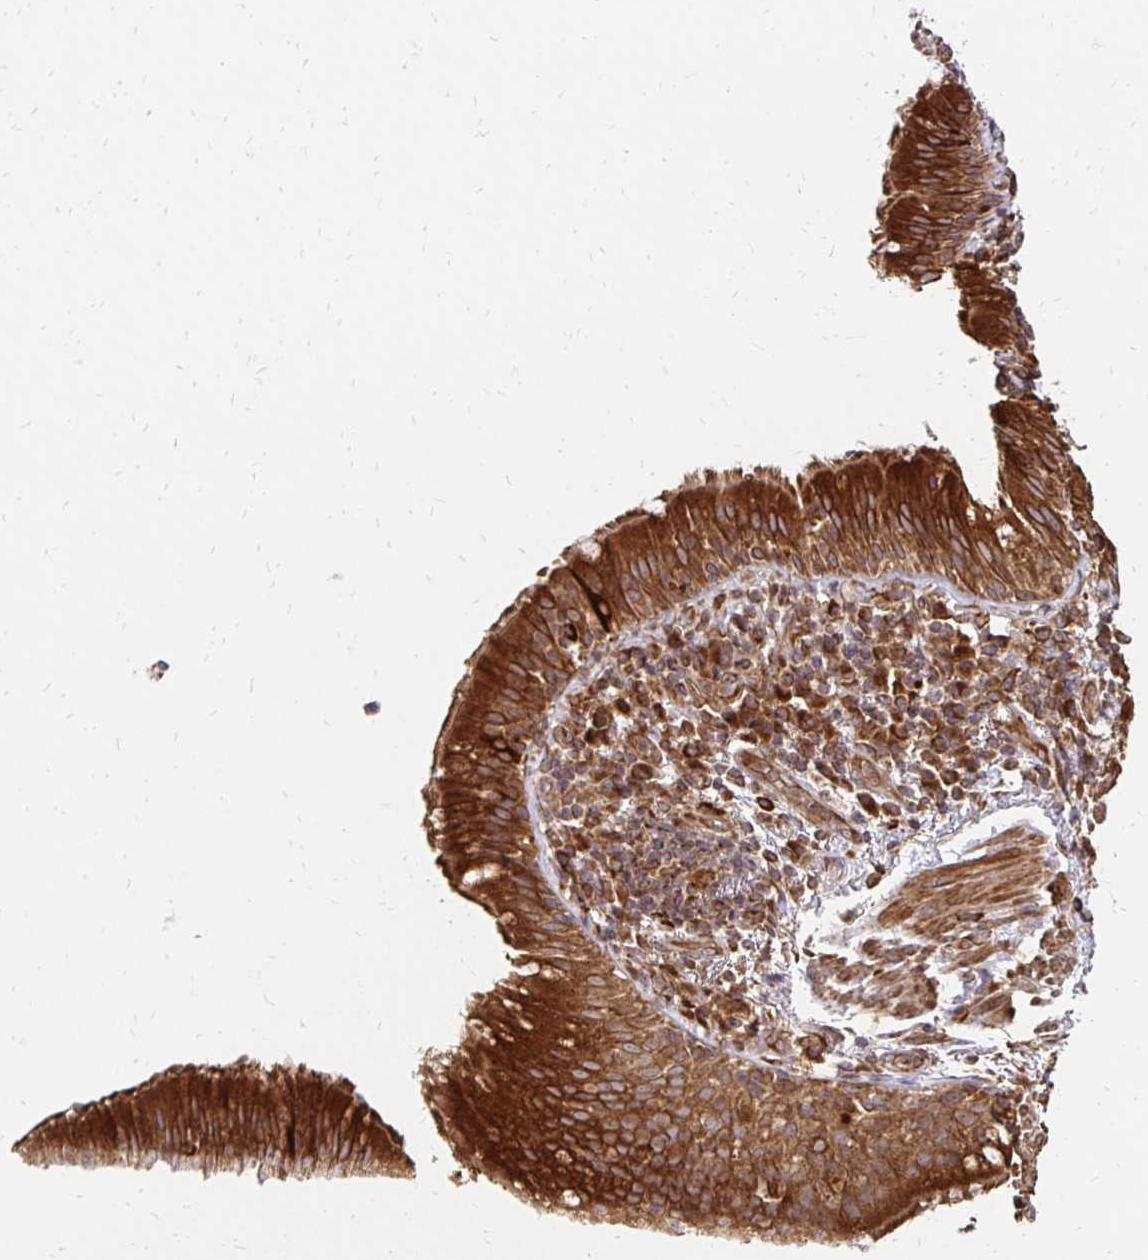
{"staining": {"intensity": "strong", "quantity": ">75%", "location": "cytoplasmic/membranous"}, "tissue": "bronchus", "cell_type": "Respiratory epithelial cells", "image_type": "normal", "snomed": [{"axis": "morphology", "description": "Normal tissue, NOS"}, {"axis": "topography", "description": "Cartilage tissue"}, {"axis": "topography", "description": "Bronchus"}], "caption": "Strong cytoplasmic/membranous staining is seen in about >75% of respiratory epithelial cells in normal bronchus. (brown staining indicates protein expression, while blue staining denotes nuclei).", "gene": "ZW10", "patient": {"sex": "male", "age": 56}}